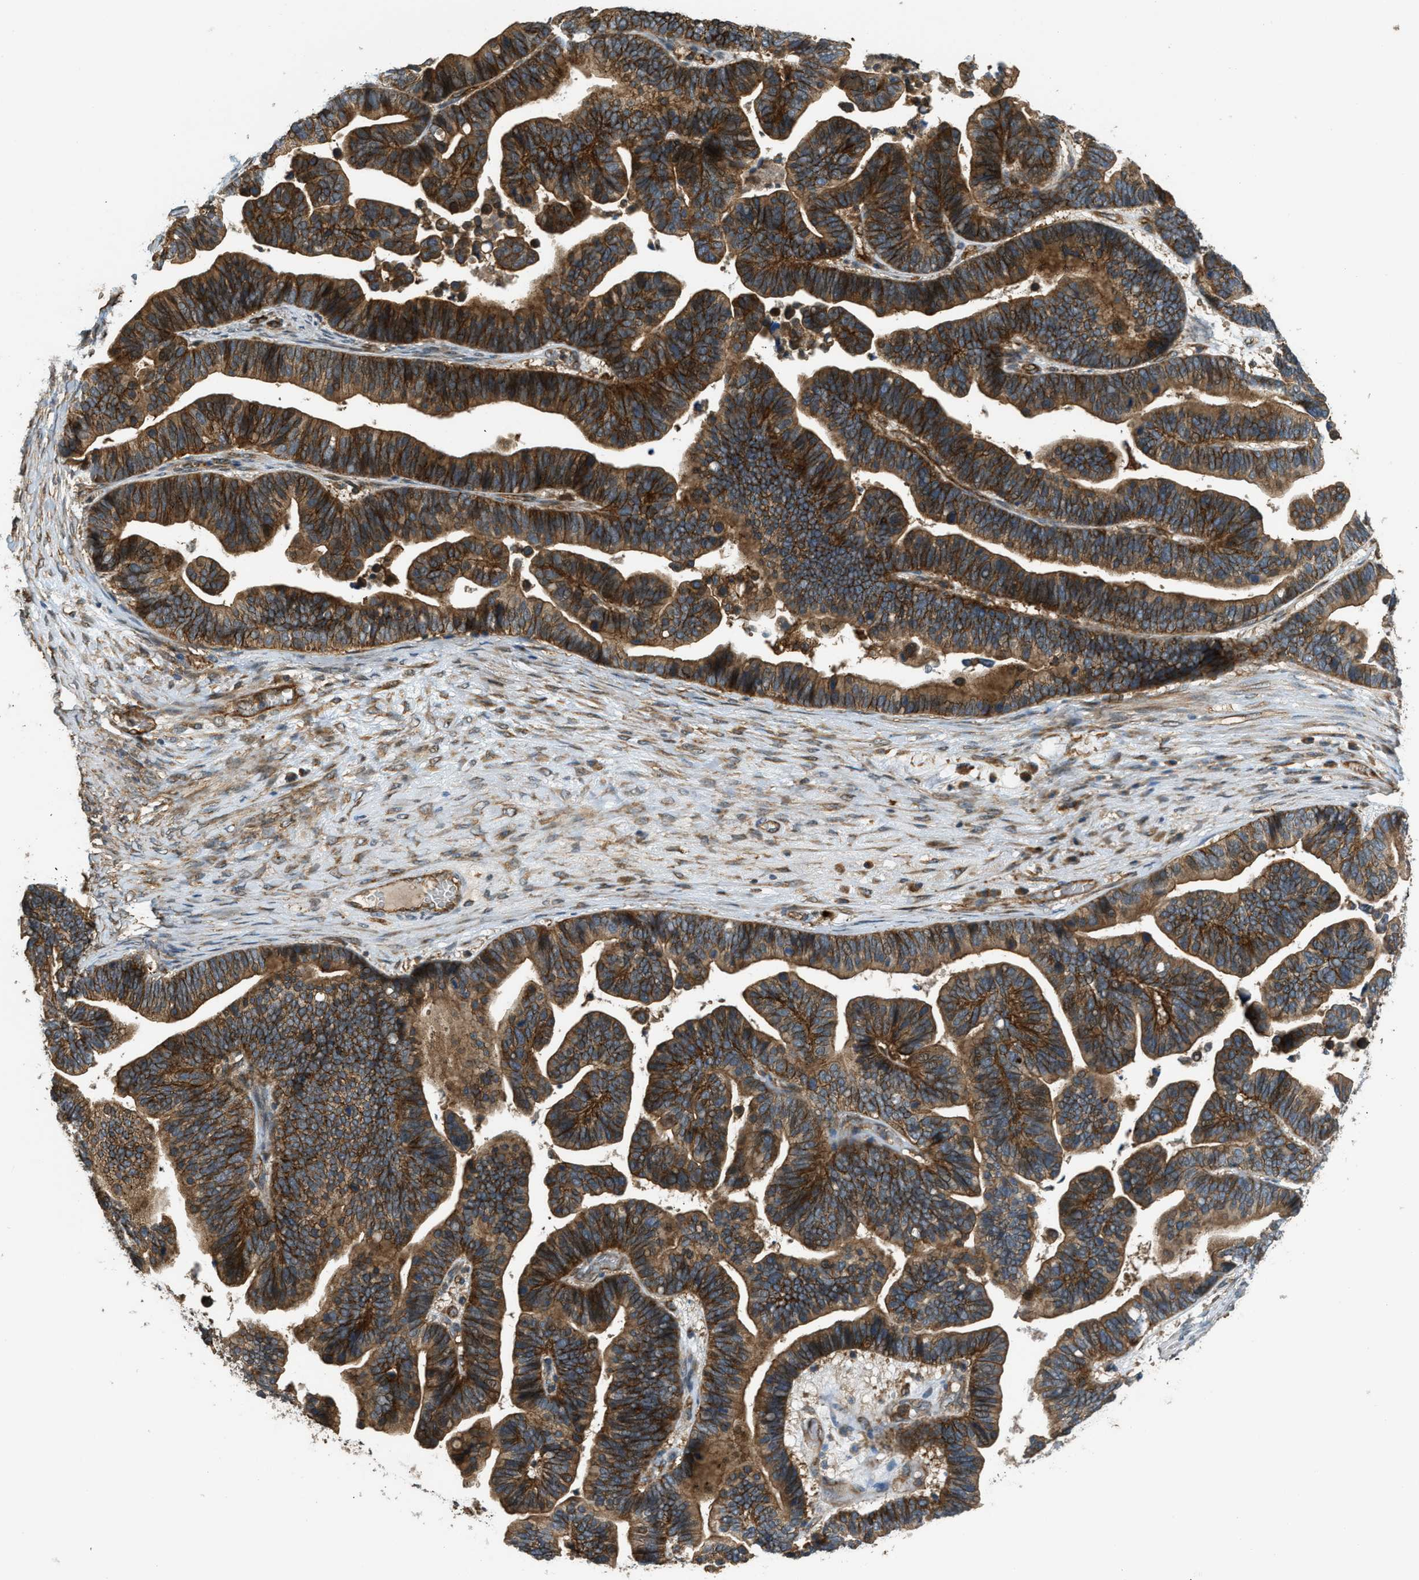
{"staining": {"intensity": "strong", "quantity": ">75%", "location": "cytoplasmic/membranous"}, "tissue": "ovarian cancer", "cell_type": "Tumor cells", "image_type": "cancer", "snomed": [{"axis": "morphology", "description": "Cystadenocarcinoma, serous, NOS"}, {"axis": "topography", "description": "Ovary"}], "caption": "About >75% of tumor cells in ovarian serous cystadenocarcinoma reveal strong cytoplasmic/membranous protein staining as visualized by brown immunohistochemical staining.", "gene": "BAG4", "patient": {"sex": "female", "age": 56}}